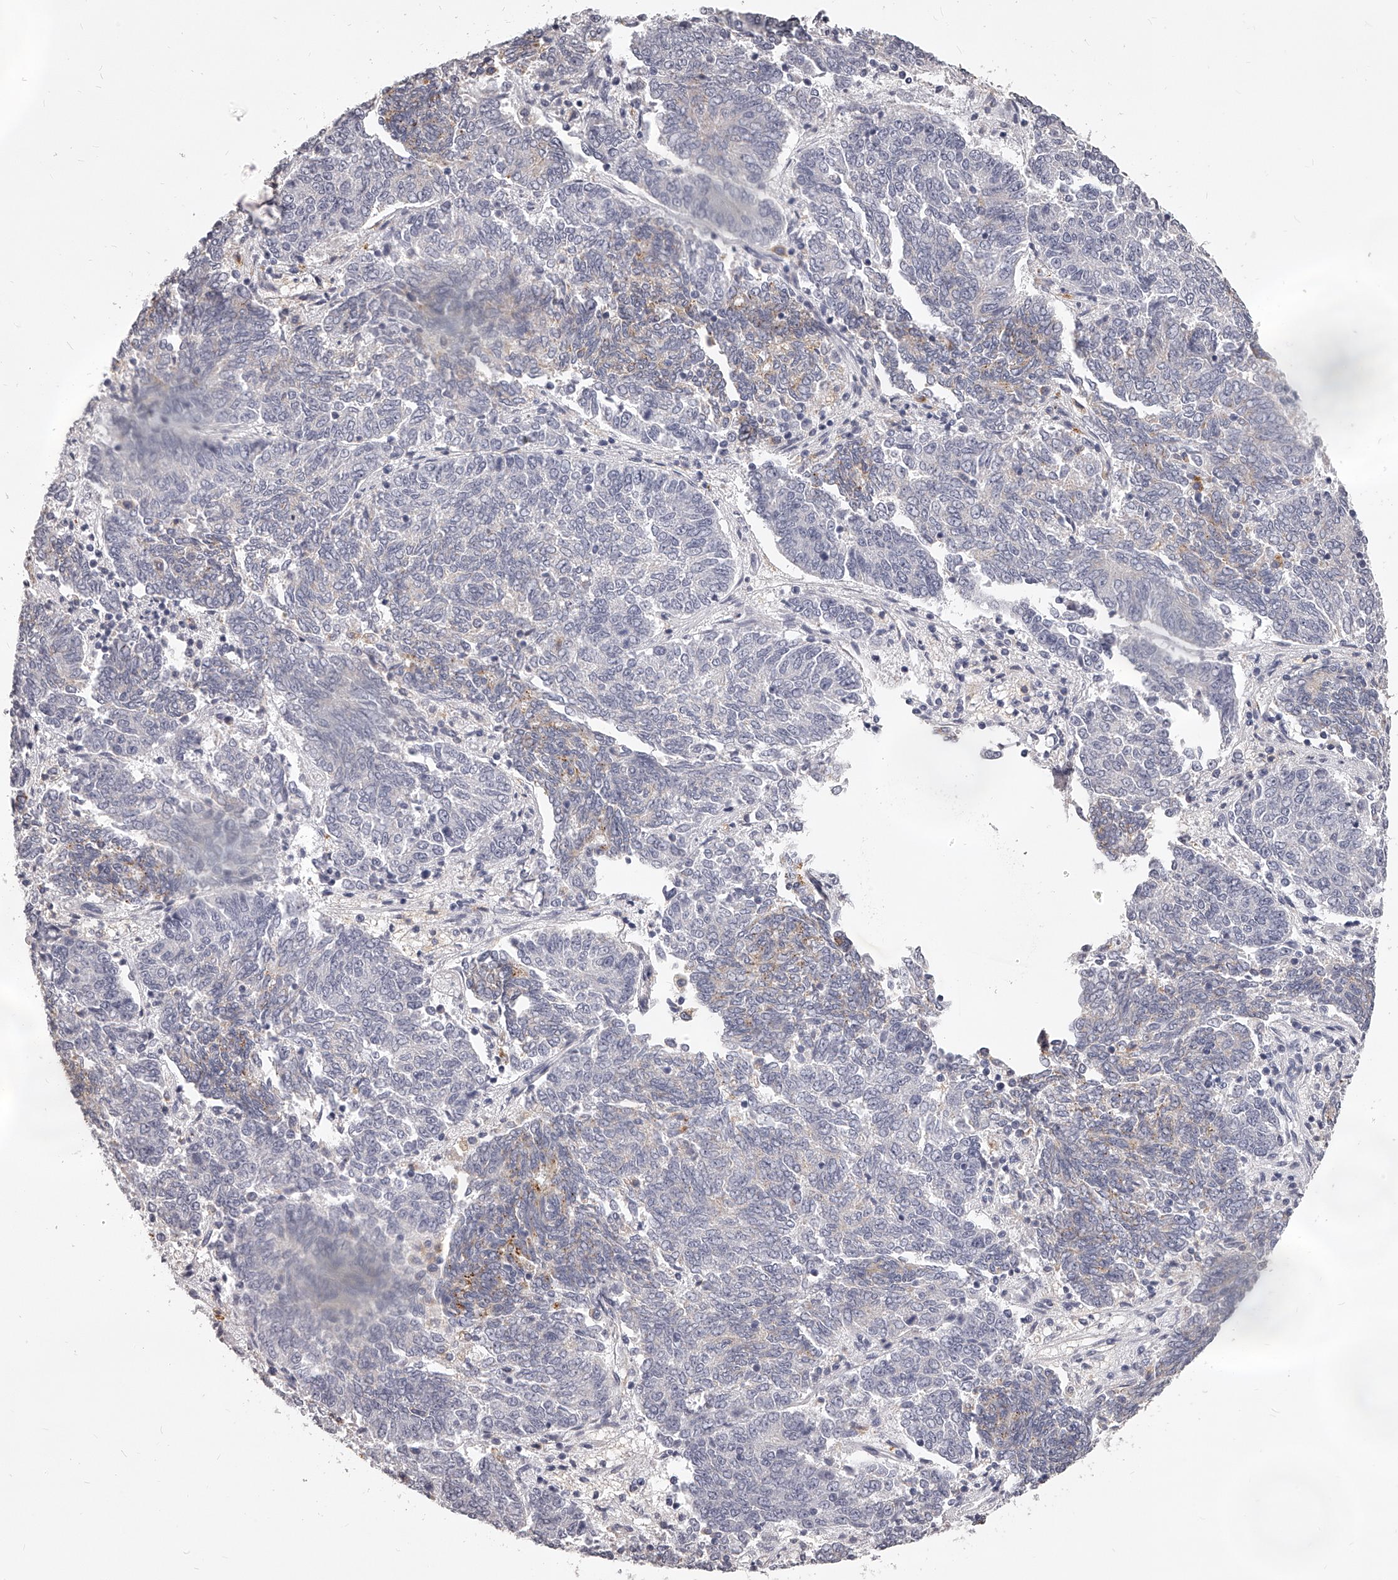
{"staining": {"intensity": "negative", "quantity": "none", "location": "none"}, "tissue": "endometrial cancer", "cell_type": "Tumor cells", "image_type": "cancer", "snomed": [{"axis": "morphology", "description": "Adenocarcinoma, NOS"}, {"axis": "topography", "description": "Endometrium"}], "caption": "Immunohistochemistry histopathology image of neoplastic tissue: human endometrial cancer (adenocarcinoma) stained with DAB displays no significant protein positivity in tumor cells. (Brightfield microscopy of DAB IHC at high magnification).", "gene": "DMRT1", "patient": {"sex": "female", "age": 80}}